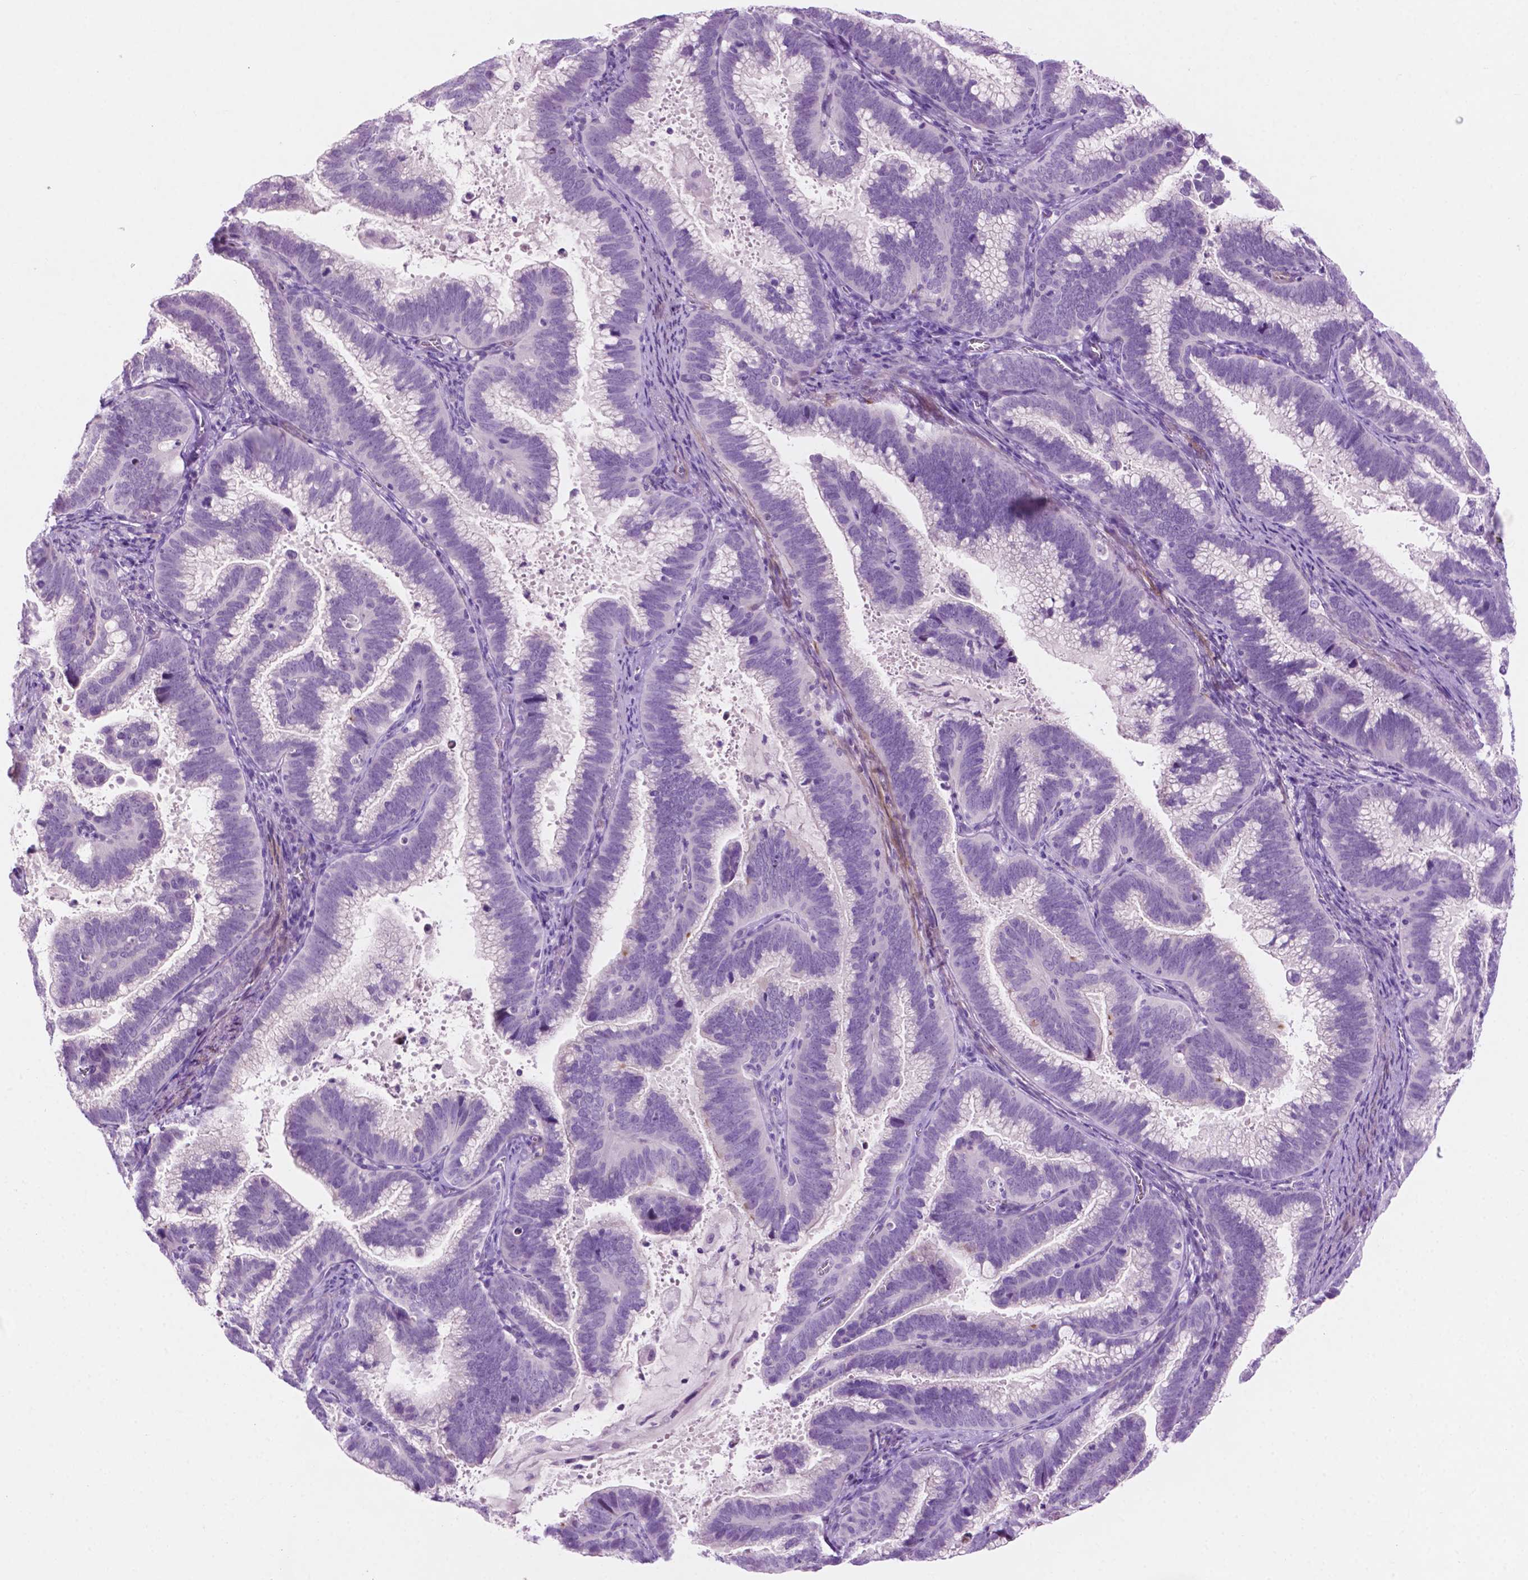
{"staining": {"intensity": "negative", "quantity": "none", "location": "none"}, "tissue": "cervical cancer", "cell_type": "Tumor cells", "image_type": "cancer", "snomed": [{"axis": "morphology", "description": "Adenocarcinoma, NOS"}, {"axis": "topography", "description": "Cervix"}], "caption": "A high-resolution image shows immunohistochemistry (IHC) staining of cervical cancer (adenocarcinoma), which shows no significant positivity in tumor cells. The staining was performed using DAB to visualize the protein expression in brown, while the nuclei were stained in blue with hematoxylin (Magnification: 20x).", "gene": "ASPG", "patient": {"sex": "female", "age": 61}}